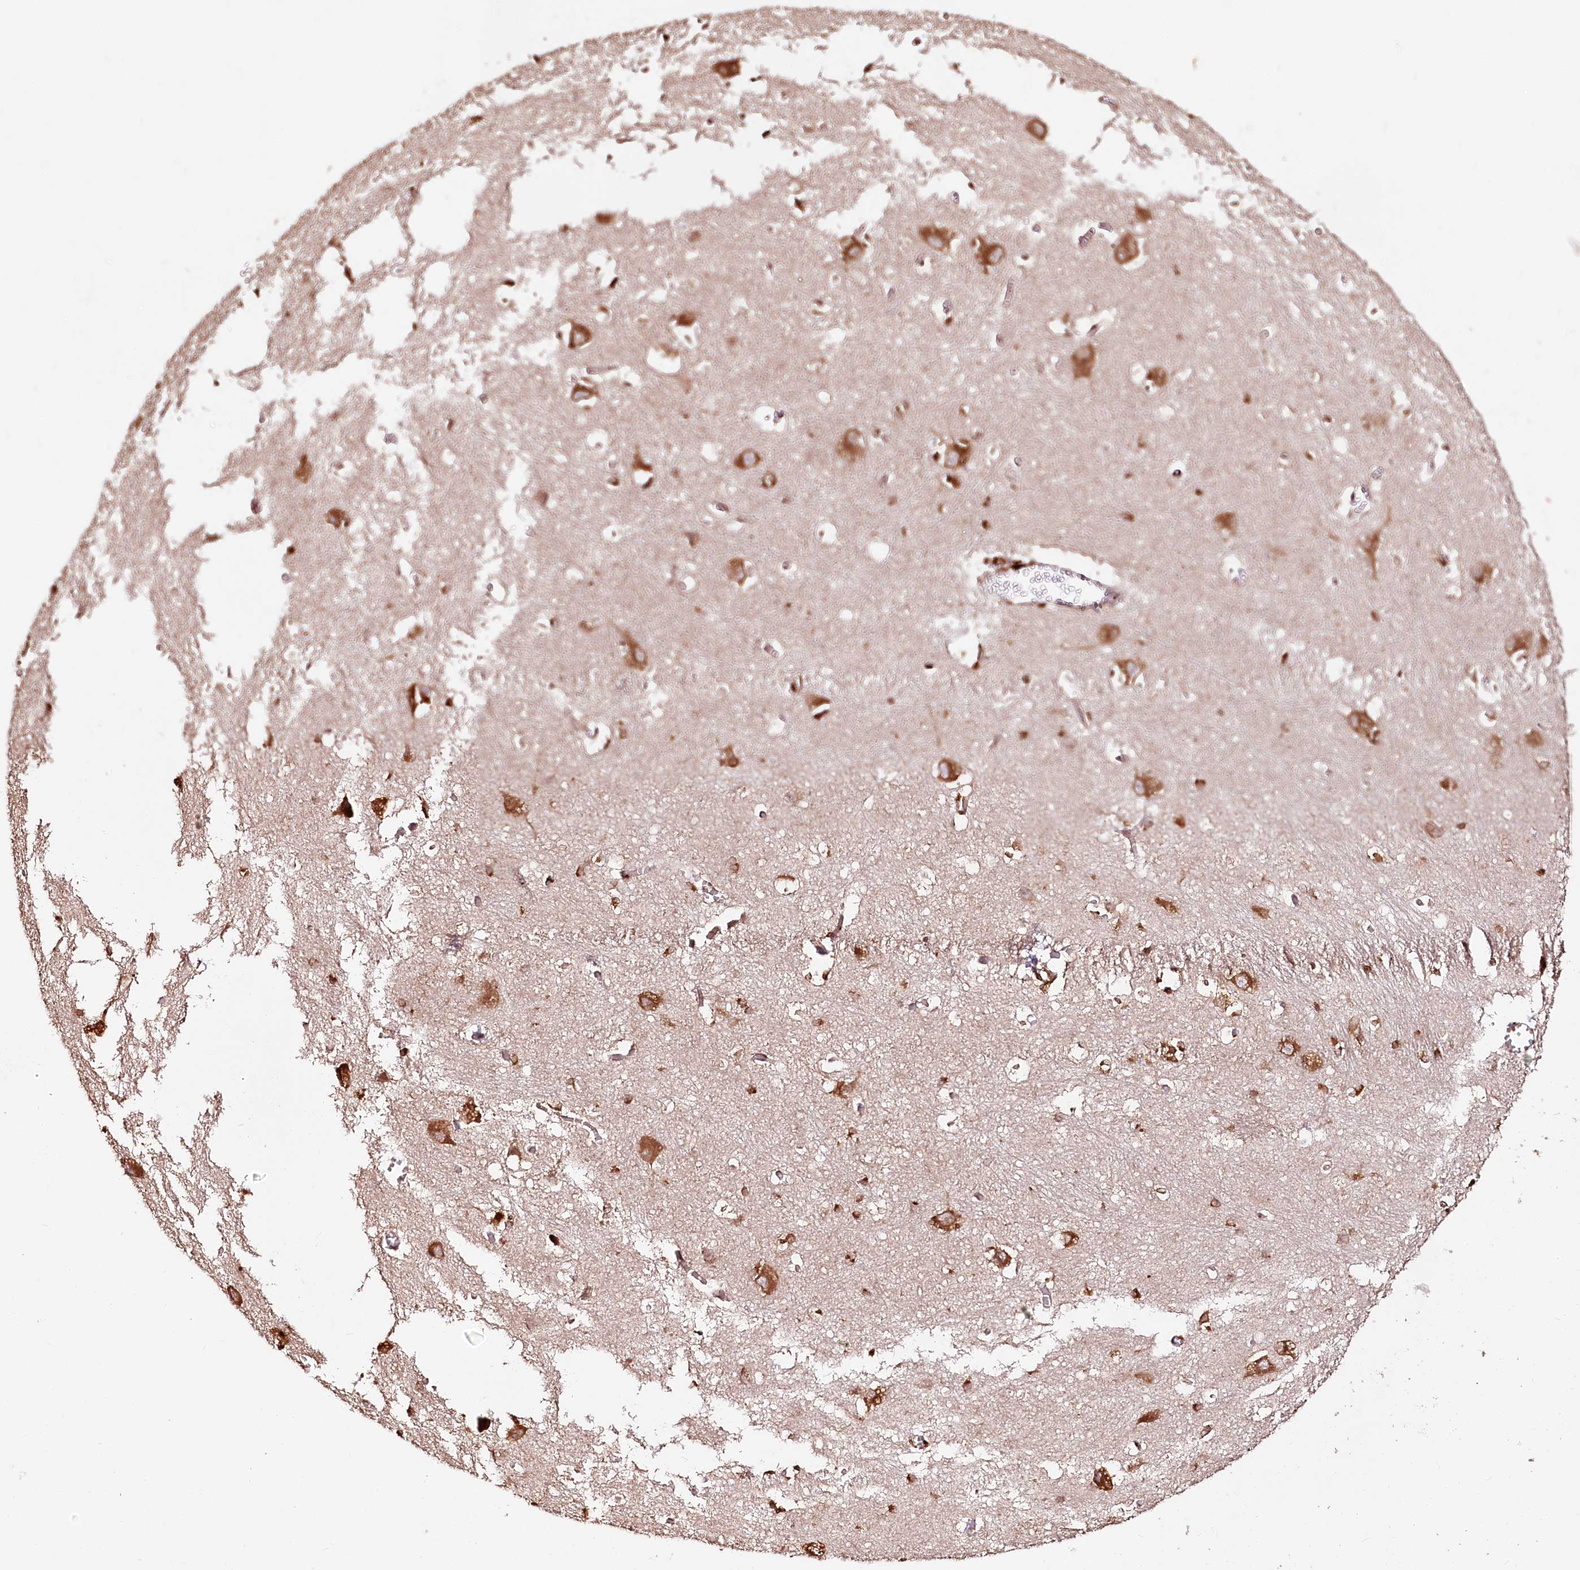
{"staining": {"intensity": "moderate", "quantity": ">75%", "location": "cytoplasmic/membranous,nuclear"}, "tissue": "caudate", "cell_type": "Glial cells", "image_type": "normal", "snomed": [{"axis": "morphology", "description": "Normal tissue, NOS"}, {"axis": "topography", "description": "Lateral ventricle wall"}], "caption": "Moderate cytoplasmic/membranous,nuclear protein expression is seen in approximately >75% of glial cells in caudate.", "gene": "CNPY2", "patient": {"sex": "male", "age": 37}}